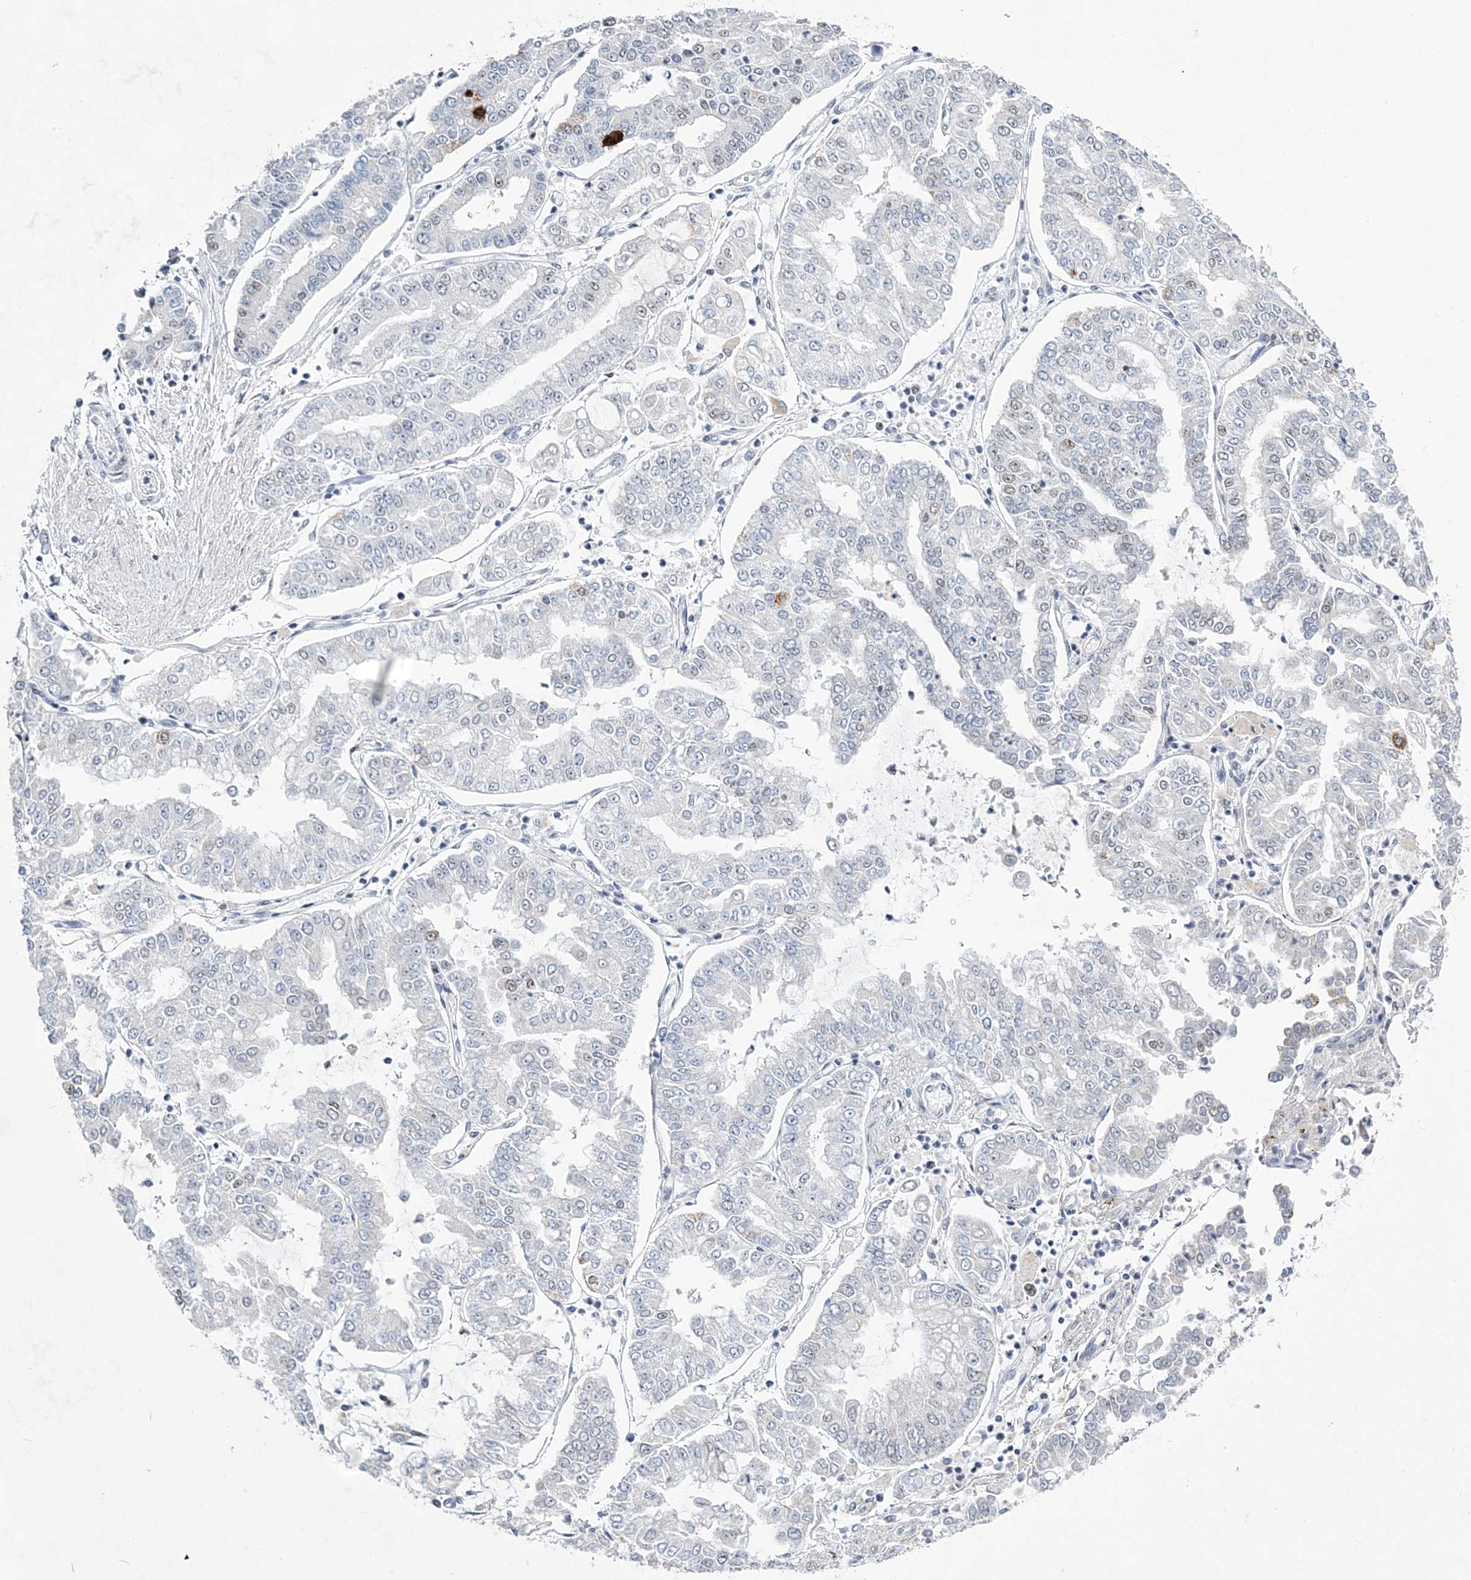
{"staining": {"intensity": "weak", "quantity": "<25%", "location": "nuclear"}, "tissue": "stomach cancer", "cell_type": "Tumor cells", "image_type": "cancer", "snomed": [{"axis": "morphology", "description": "Adenocarcinoma, NOS"}, {"axis": "topography", "description": "Stomach"}], "caption": "Immunohistochemical staining of human stomach cancer (adenocarcinoma) exhibits no significant expression in tumor cells.", "gene": "ZBTB7A", "patient": {"sex": "male", "age": 76}}